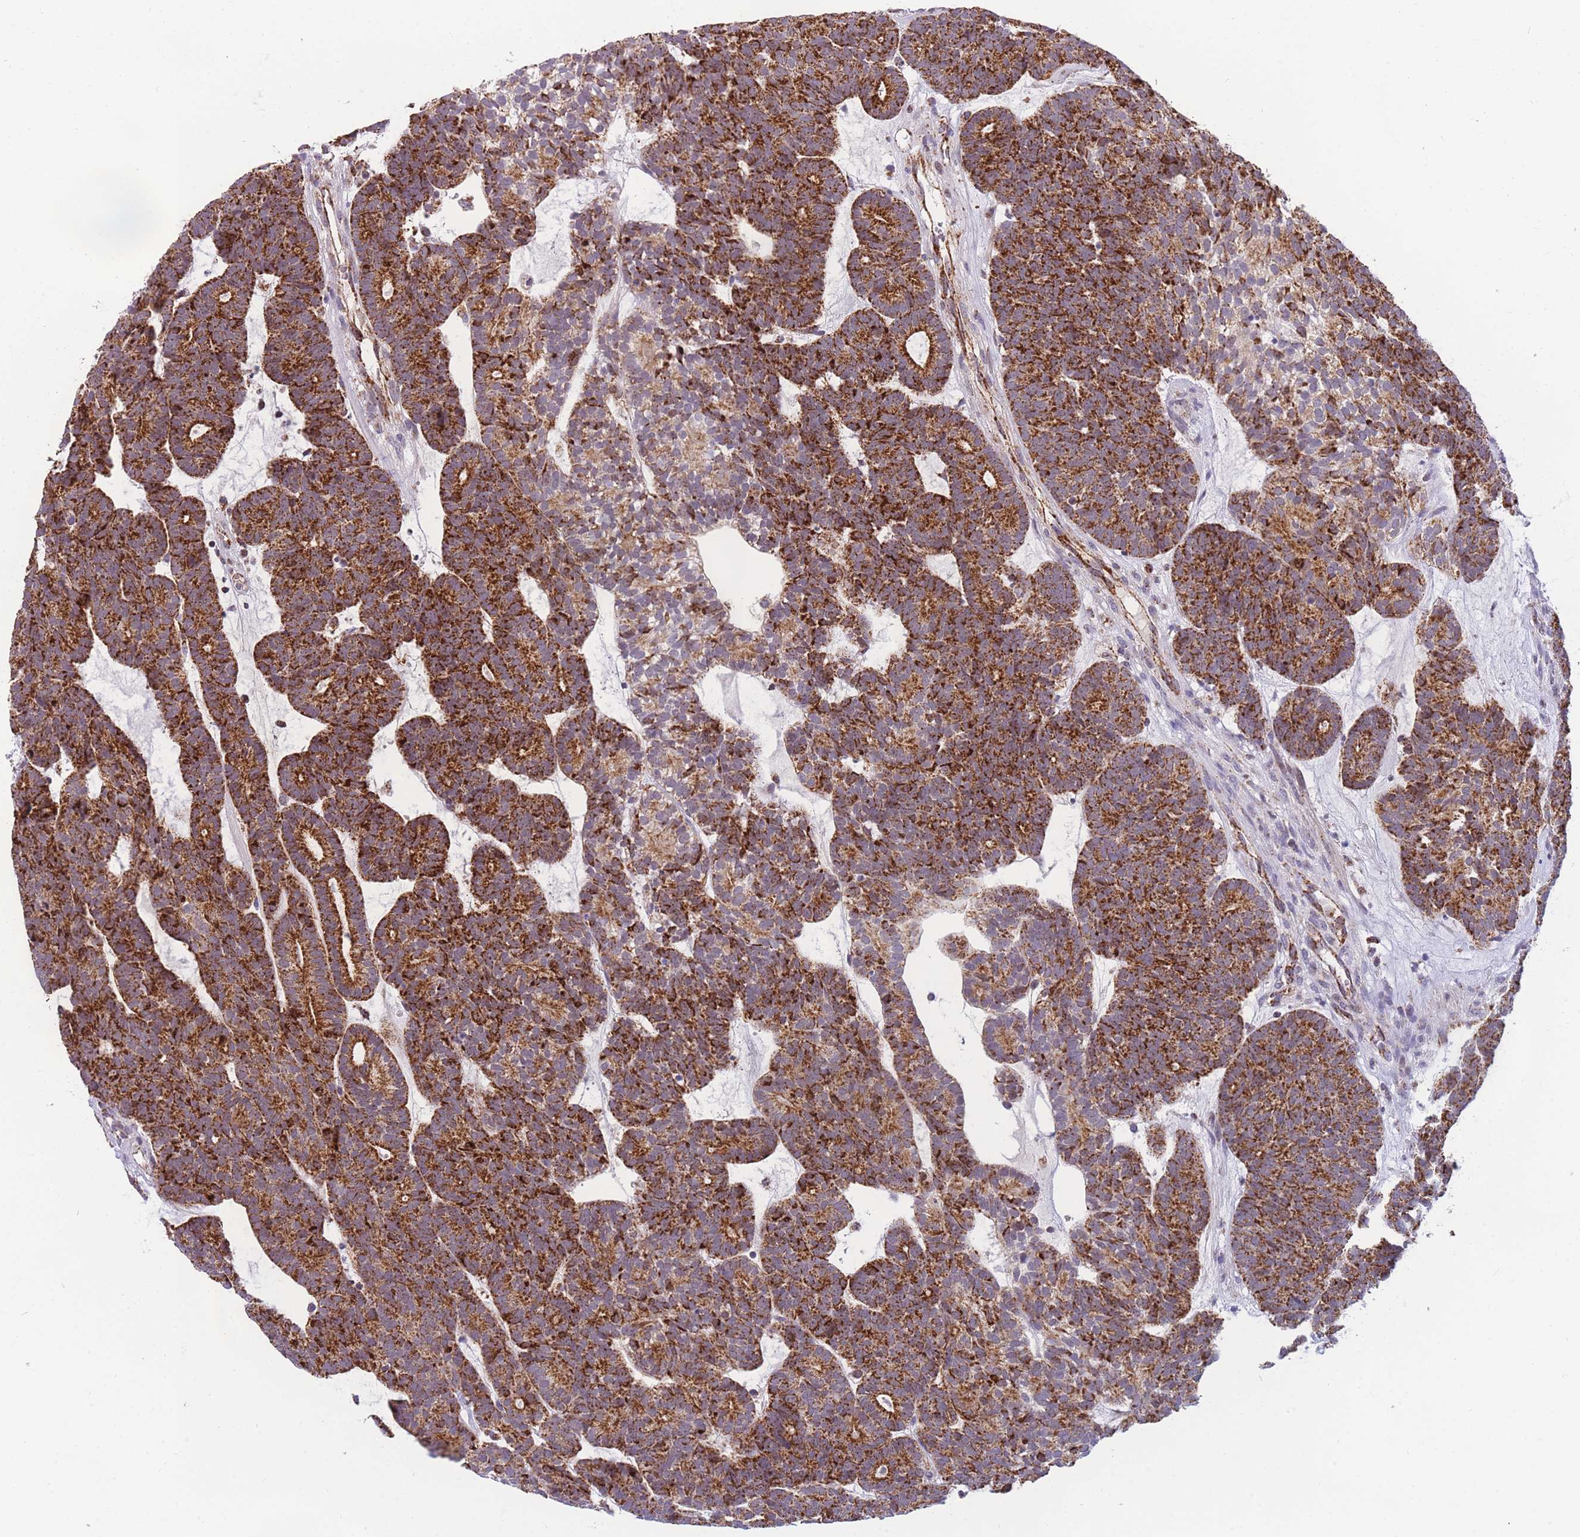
{"staining": {"intensity": "strong", "quantity": ">75%", "location": "cytoplasmic/membranous"}, "tissue": "head and neck cancer", "cell_type": "Tumor cells", "image_type": "cancer", "snomed": [{"axis": "morphology", "description": "Adenocarcinoma, NOS"}, {"axis": "topography", "description": "Head-Neck"}], "caption": "Immunohistochemistry (IHC) of human head and neck cancer (adenocarcinoma) demonstrates high levels of strong cytoplasmic/membranous expression in about >75% of tumor cells.", "gene": "DDX49", "patient": {"sex": "female", "age": 81}}